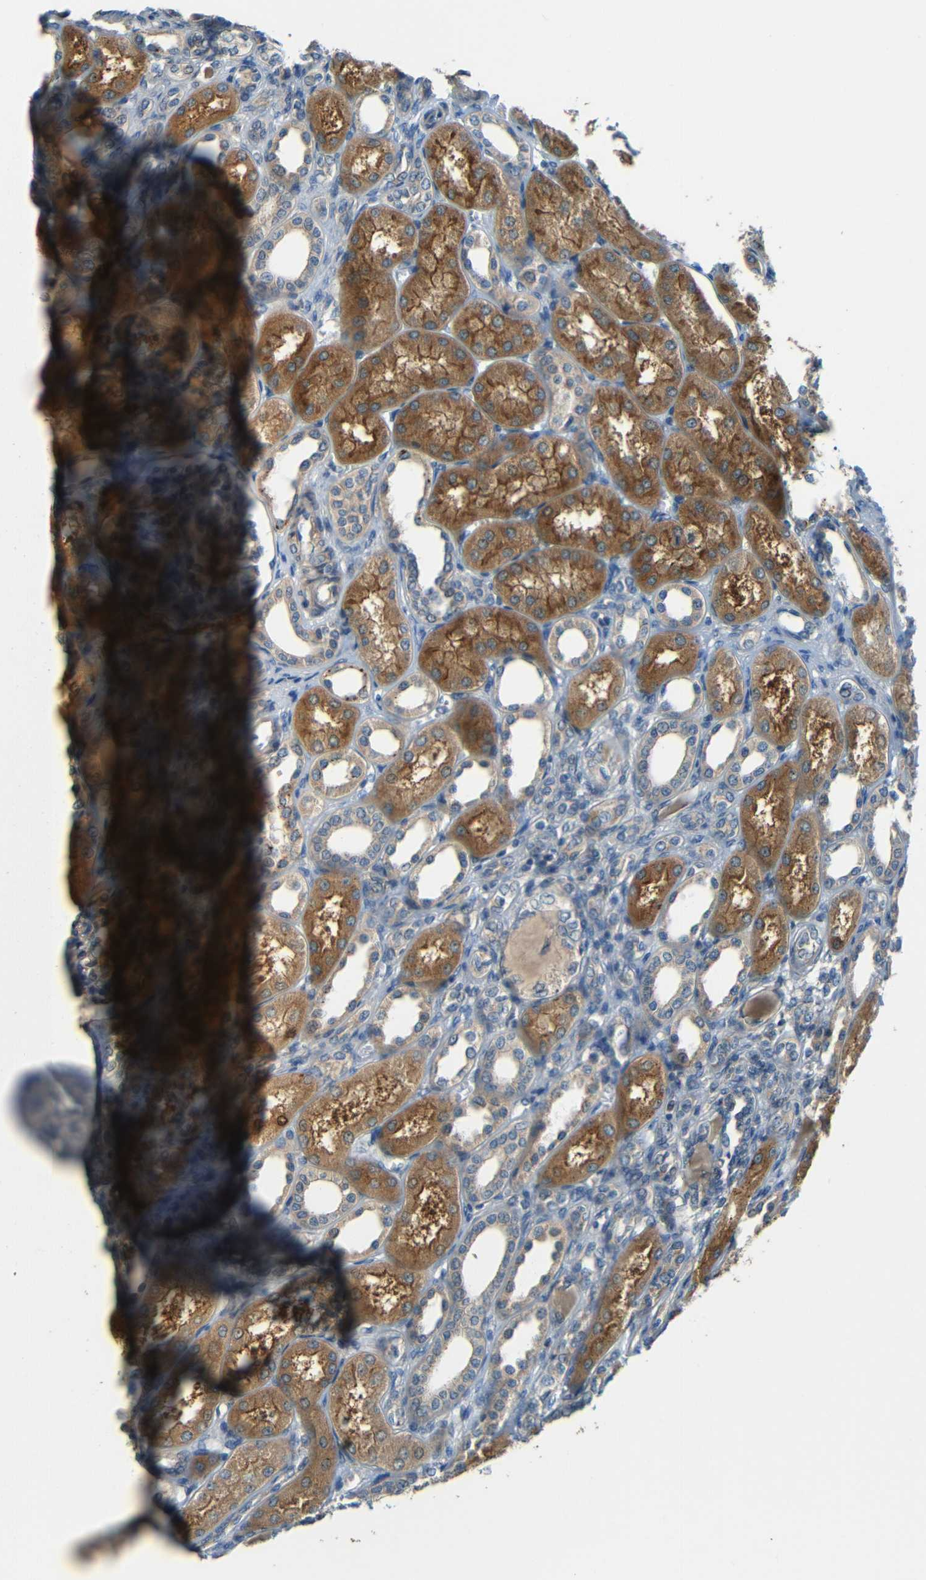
{"staining": {"intensity": "negative", "quantity": "none", "location": "none"}, "tissue": "kidney", "cell_type": "Cells in glomeruli", "image_type": "normal", "snomed": [{"axis": "morphology", "description": "Normal tissue, NOS"}, {"axis": "topography", "description": "Kidney"}], "caption": "Immunohistochemistry (IHC) of unremarkable human kidney displays no staining in cells in glomeruli.", "gene": "FNDC3A", "patient": {"sex": "male", "age": 7}}